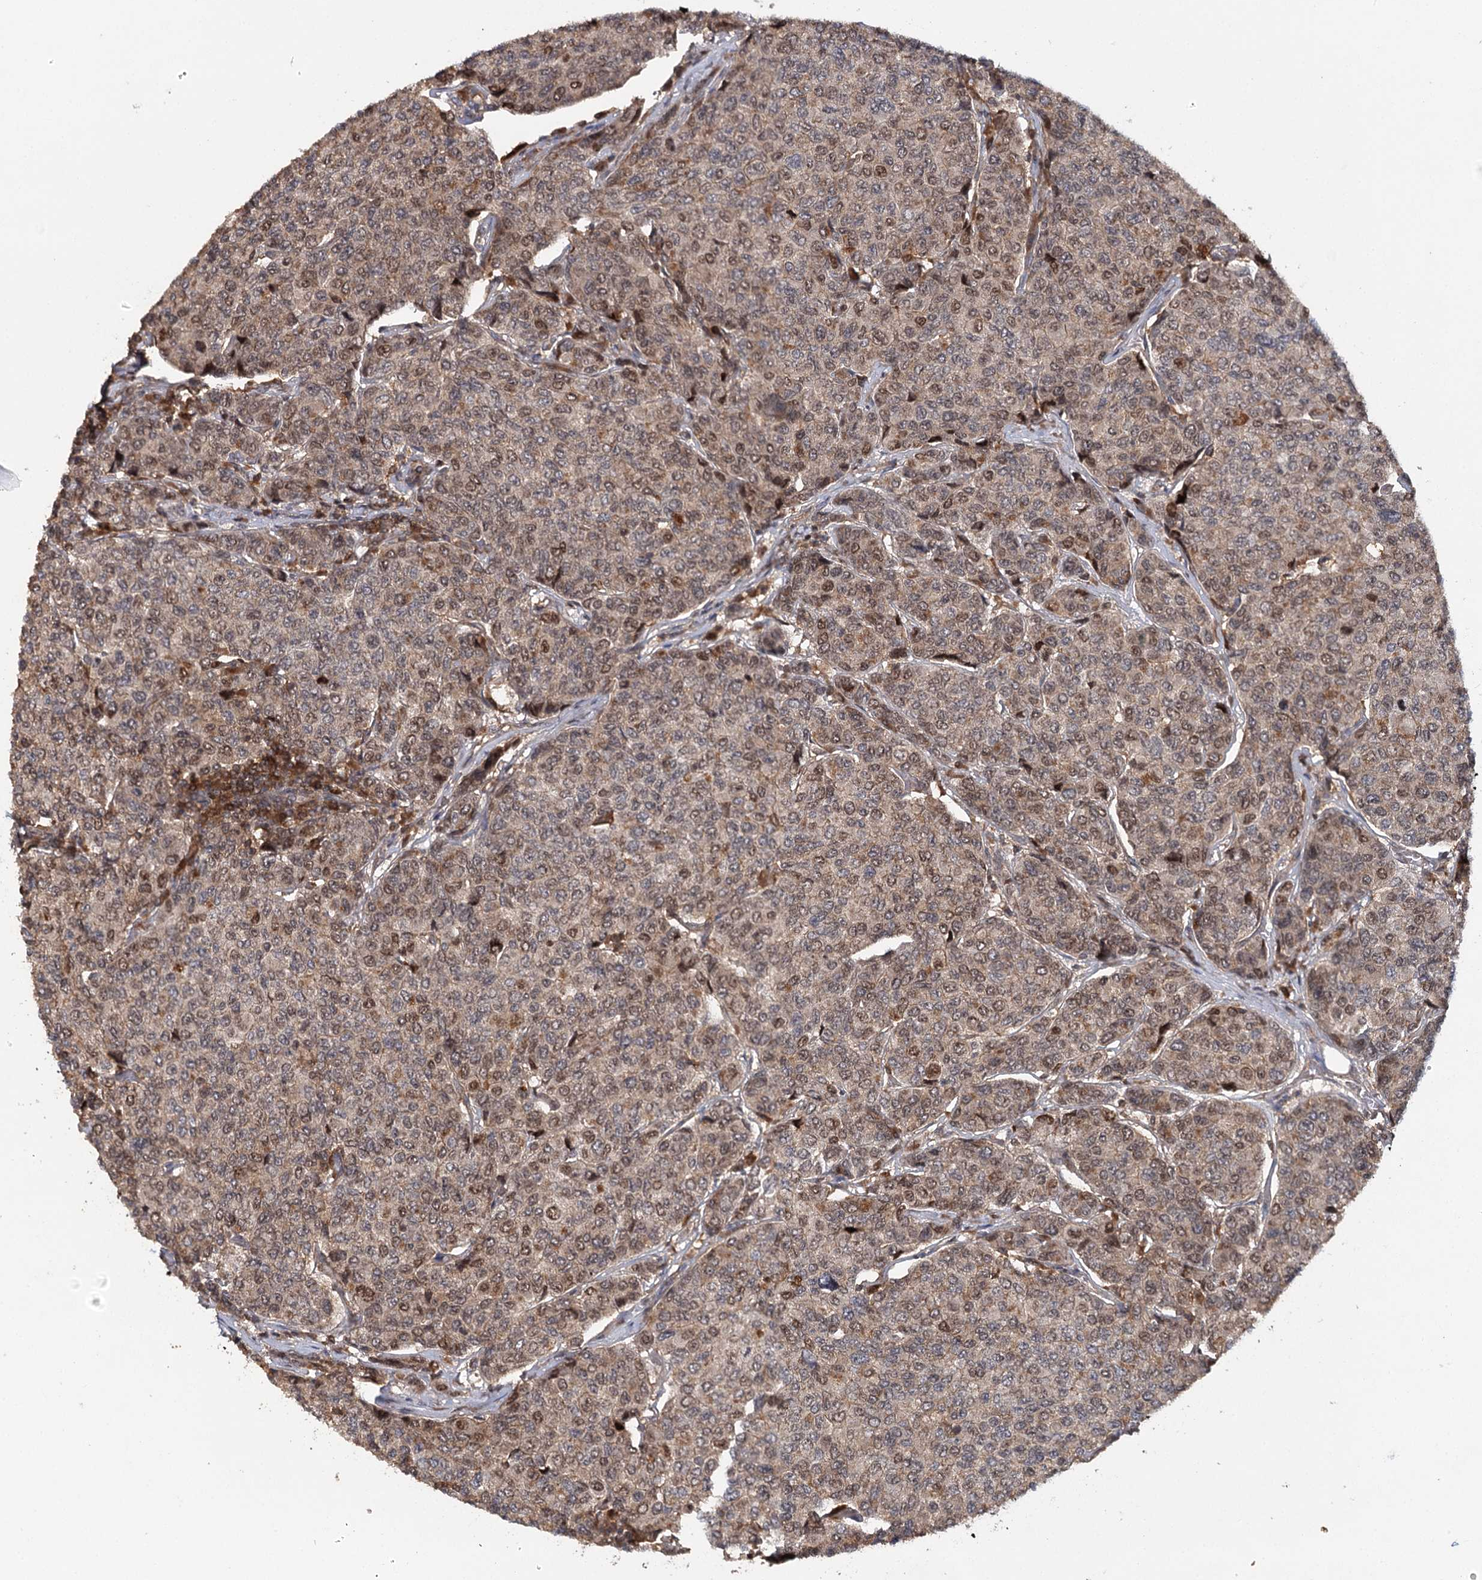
{"staining": {"intensity": "moderate", "quantity": ">75%", "location": "cytoplasmic/membranous,nuclear"}, "tissue": "breast cancer", "cell_type": "Tumor cells", "image_type": "cancer", "snomed": [{"axis": "morphology", "description": "Duct carcinoma"}, {"axis": "topography", "description": "Breast"}], "caption": "Human breast cancer stained for a protein (brown) displays moderate cytoplasmic/membranous and nuclear positive expression in about >75% of tumor cells.", "gene": "BCR", "patient": {"sex": "female", "age": 55}}